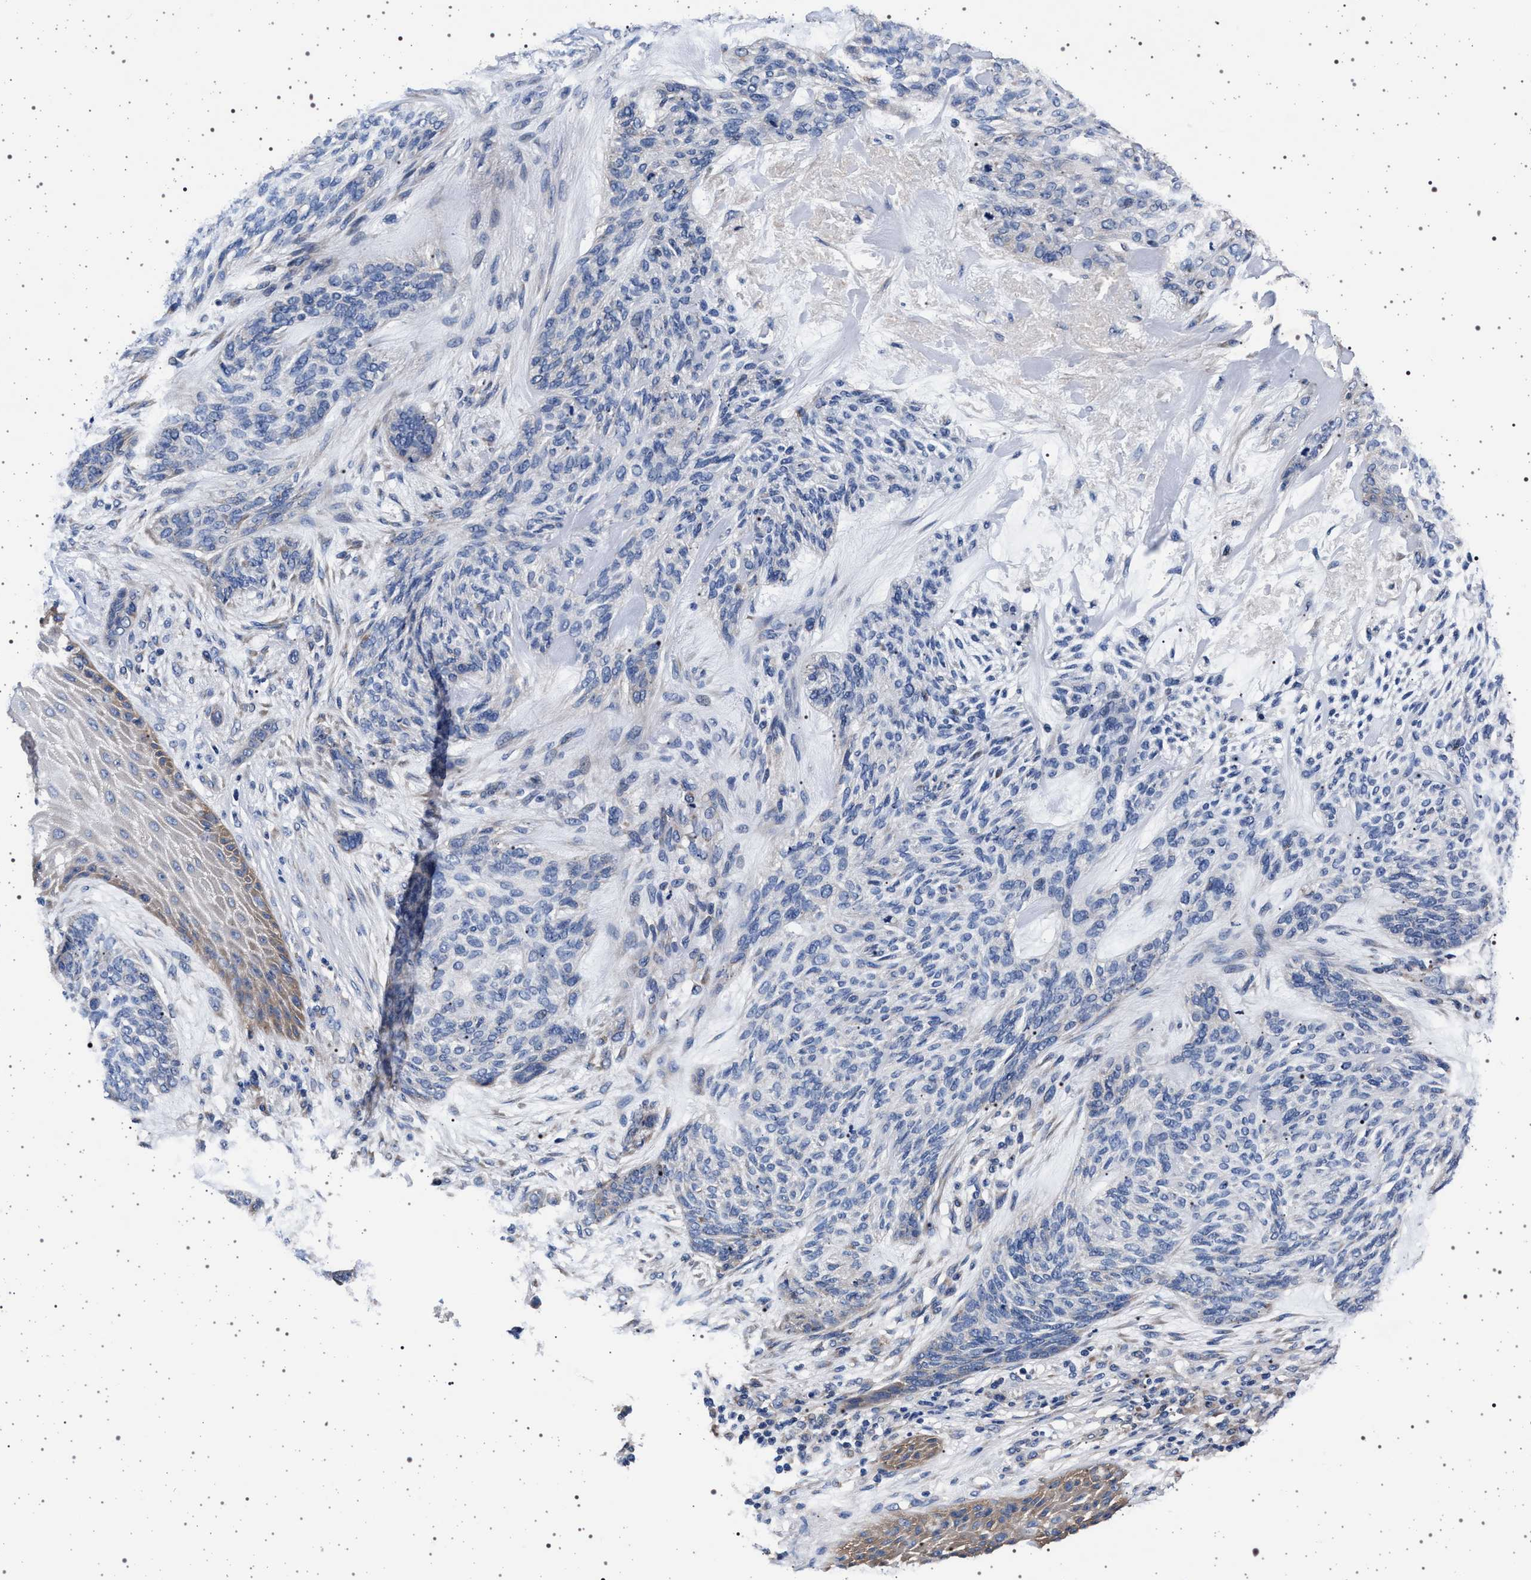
{"staining": {"intensity": "negative", "quantity": "none", "location": "none"}, "tissue": "skin cancer", "cell_type": "Tumor cells", "image_type": "cancer", "snomed": [{"axis": "morphology", "description": "Basal cell carcinoma"}, {"axis": "topography", "description": "Skin"}], "caption": "Immunohistochemistry (IHC) image of neoplastic tissue: basal cell carcinoma (skin) stained with DAB (3,3'-diaminobenzidine) demonstrates no significant protein expression in tumor cells. (Stains: DAB (3,3'-diaminobenzidine) immunohistochemistry with hematoxylin counter stain, Microscopy: brightfield microscopy at high magnification).", "gene": "MAP3K2", "patient": {"sex": "male", "age": 55}}